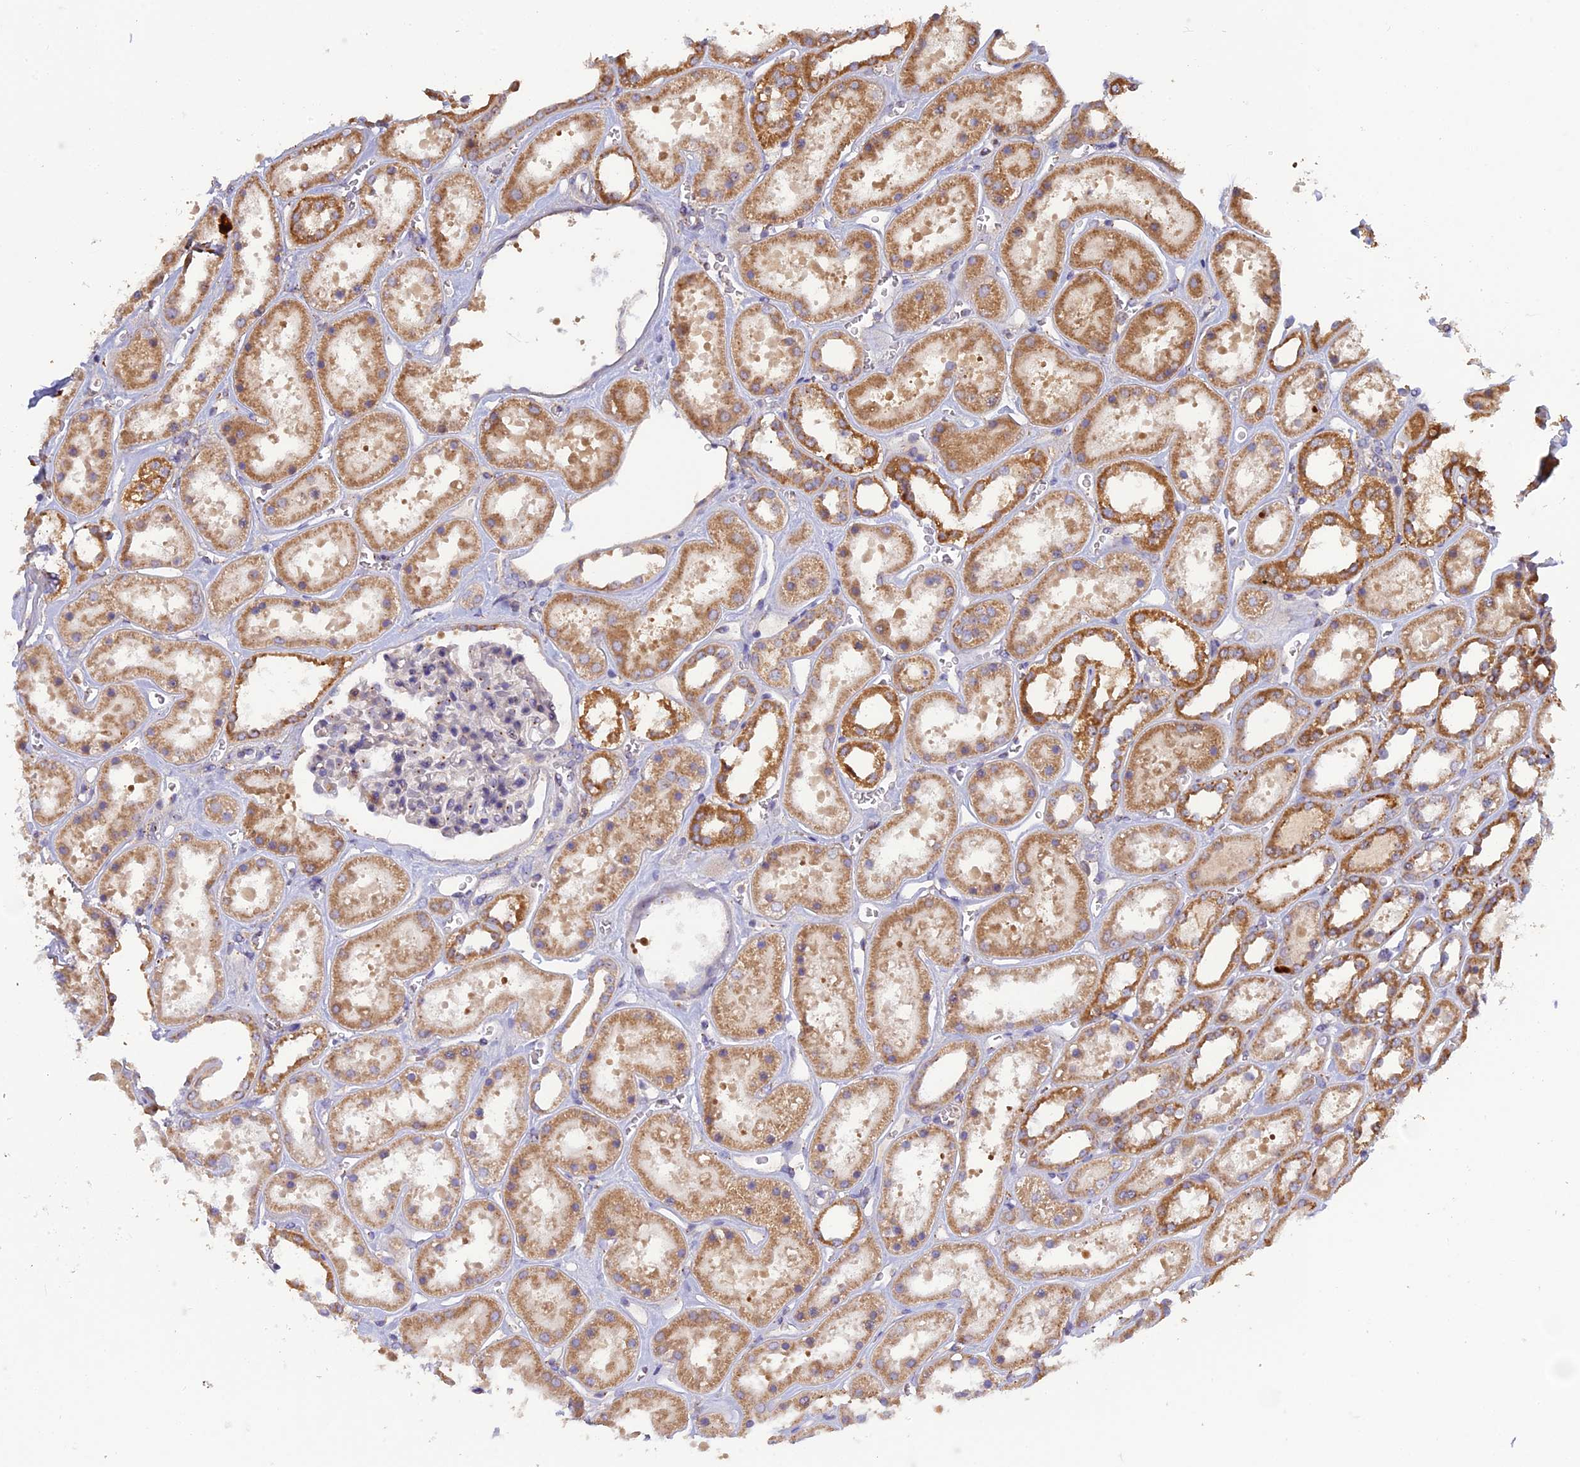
{"staining": {"intensity": "negative", "quantity": "none", "location": "none"}, "tissue": "kidney", "cell_type": "Cells in glomeruli", "image_type": "normal", "snomed": [{"axis": "morphology", "description": "Normal tissue, NOS"}, {"axis": "topography", "description": "Kidney"}], "caption": "Protein analysis of unremarkable kidney exhibits no significant expression in cells in glomeruli. (DAB immunohistochemistry visualized using brightfield microscopy, high magnification).", "gene": "RPIA", "patient": {"sex": "female", "age": 41}}